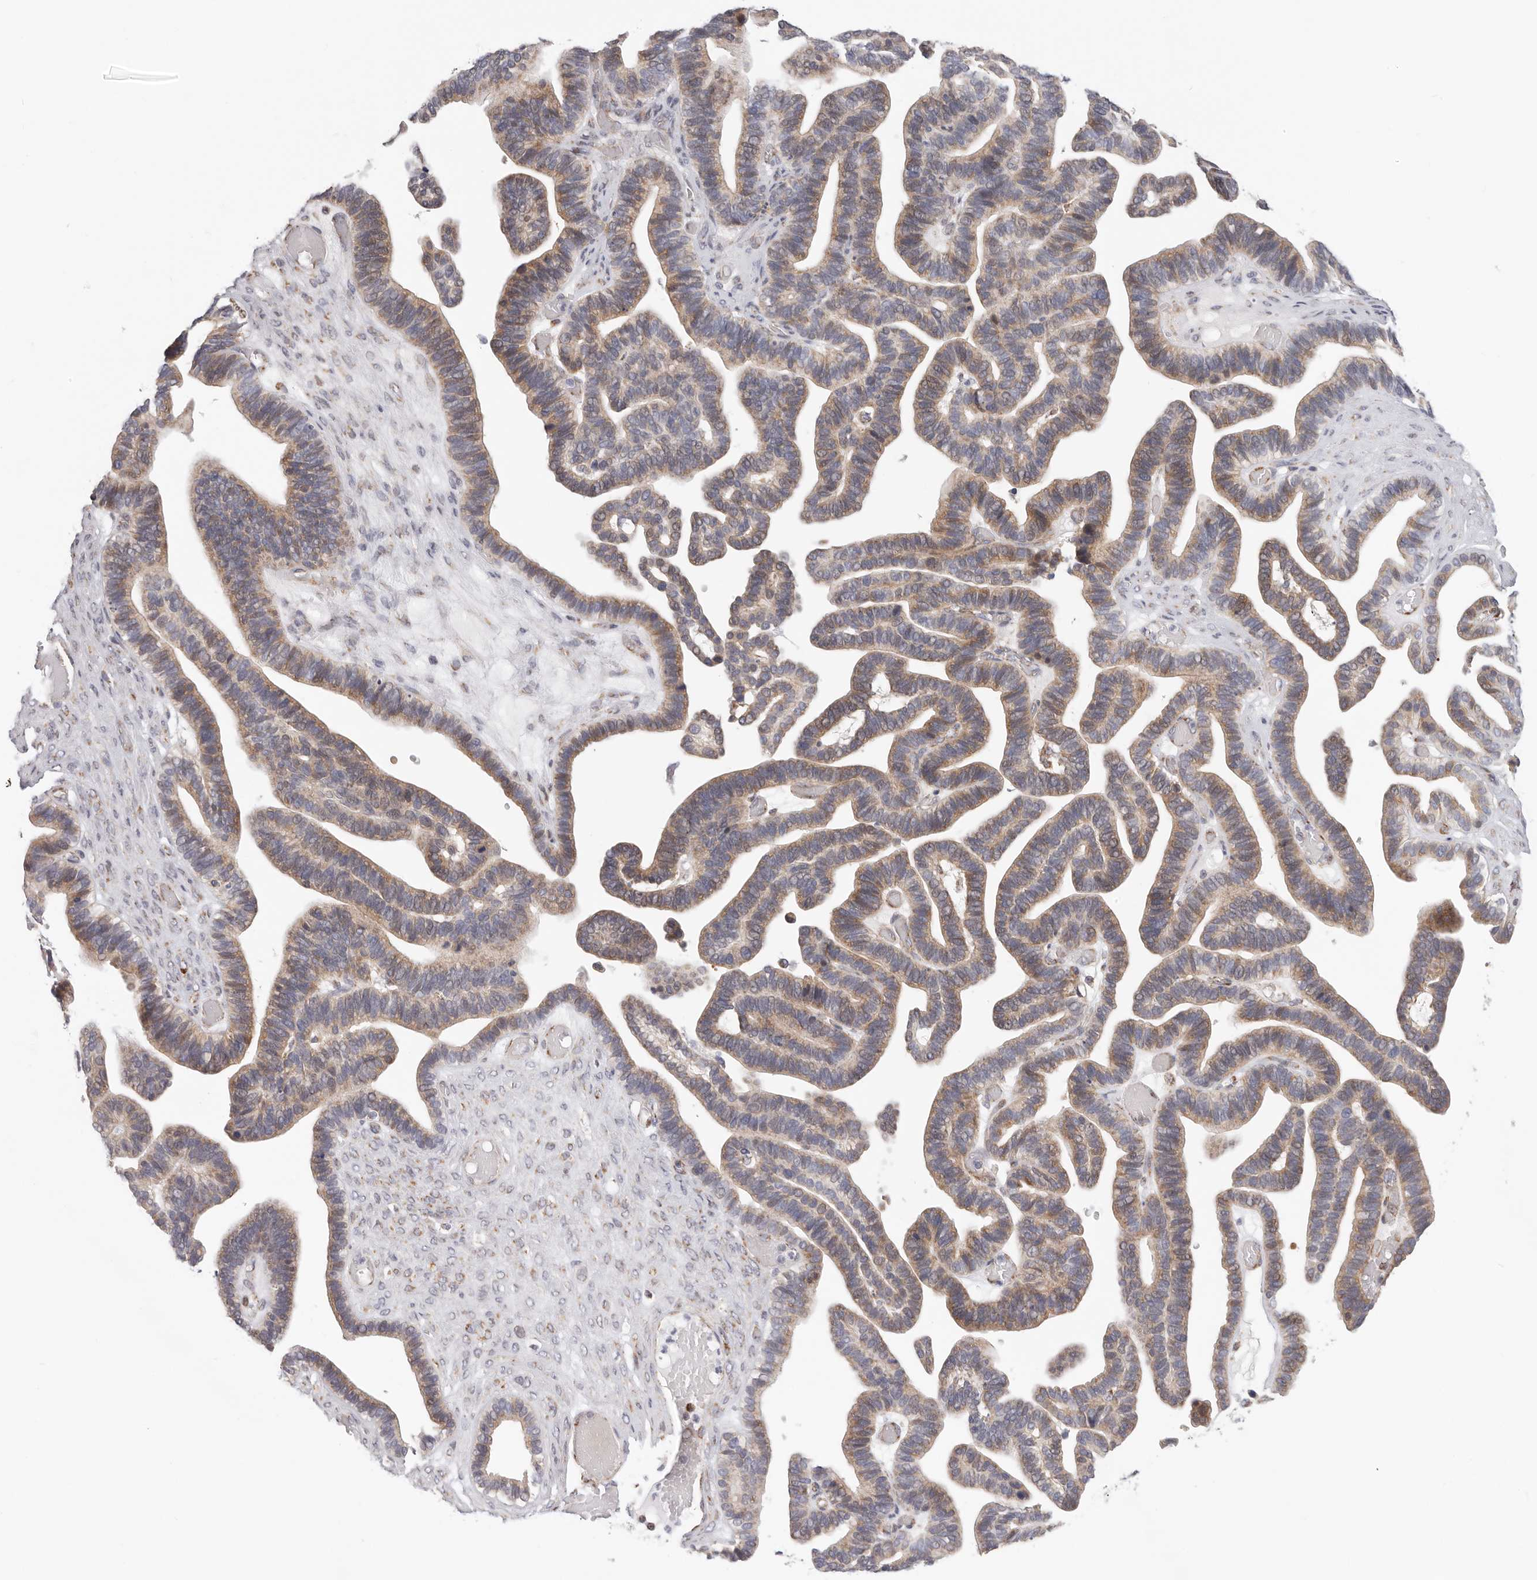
{"staining": {"intensity": "weak", "quantity": ">75%", "location": "cytoplasmic/membranous"}, "tissue": "ovarian cancer", "cell_type": "Tumor cells", "image_type": "cancer", "snomed": [{"axis": "morphology", "description": "Cystadenocarcinoma, serous, NOS"}, {"axis": "topography", "description": "Ovary"}], "caption": "Ovarian cancer (serous cystadenocarcinoma) stained with DAB IHC shows low levels of weak cytoplasmic/membranous positivity in about >75% of tumor cells. The staining was performed using DAB (3,3'-diaminobenzidine), with brown indicating positive protein expression. Nuclei are stained blue with hematoxylin.", "gene": "AFDN", "patient": {"sex": "female", "age": 56}}